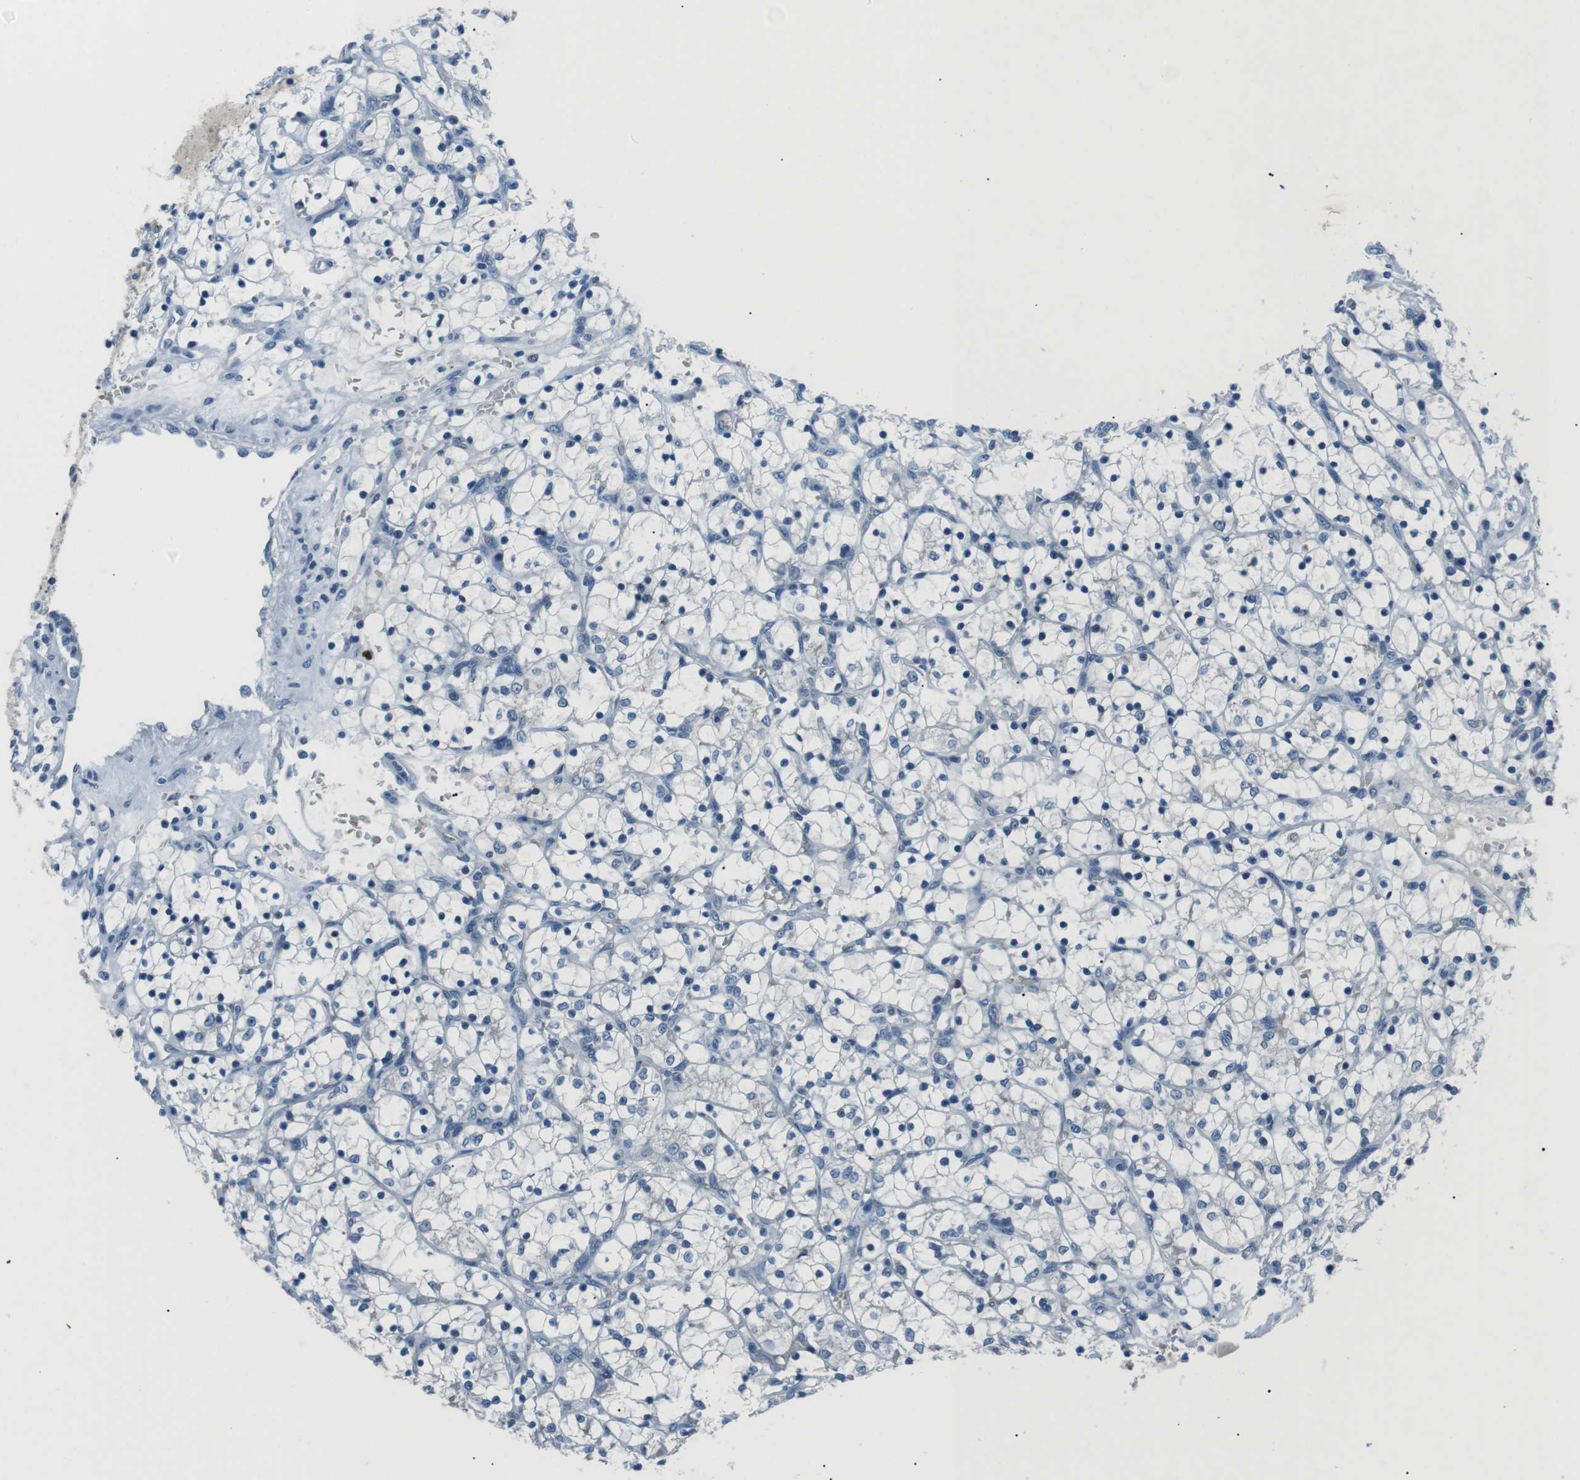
{"staining": {"intensity": "negative", "quantity": "none", "location": "none"}, "tissue": "renal cancer", "cell_type": "Tumor cells", "image_type": "cancer", "snomed": [{"axis": "morphology", "description": "Adenocarcinoma, NOS"}, {"axis": "topography", "description": "Kidney"}], "caption": "DAB immunohistochemical staining of human renal cancer demonstrates no significant positivity in tumor cells. (DAB (3,3'-diaminobenzidine) IHC, high magnification).", "gene": "ST6GAL1", "patient": {"sex": "female", "age": 69}}